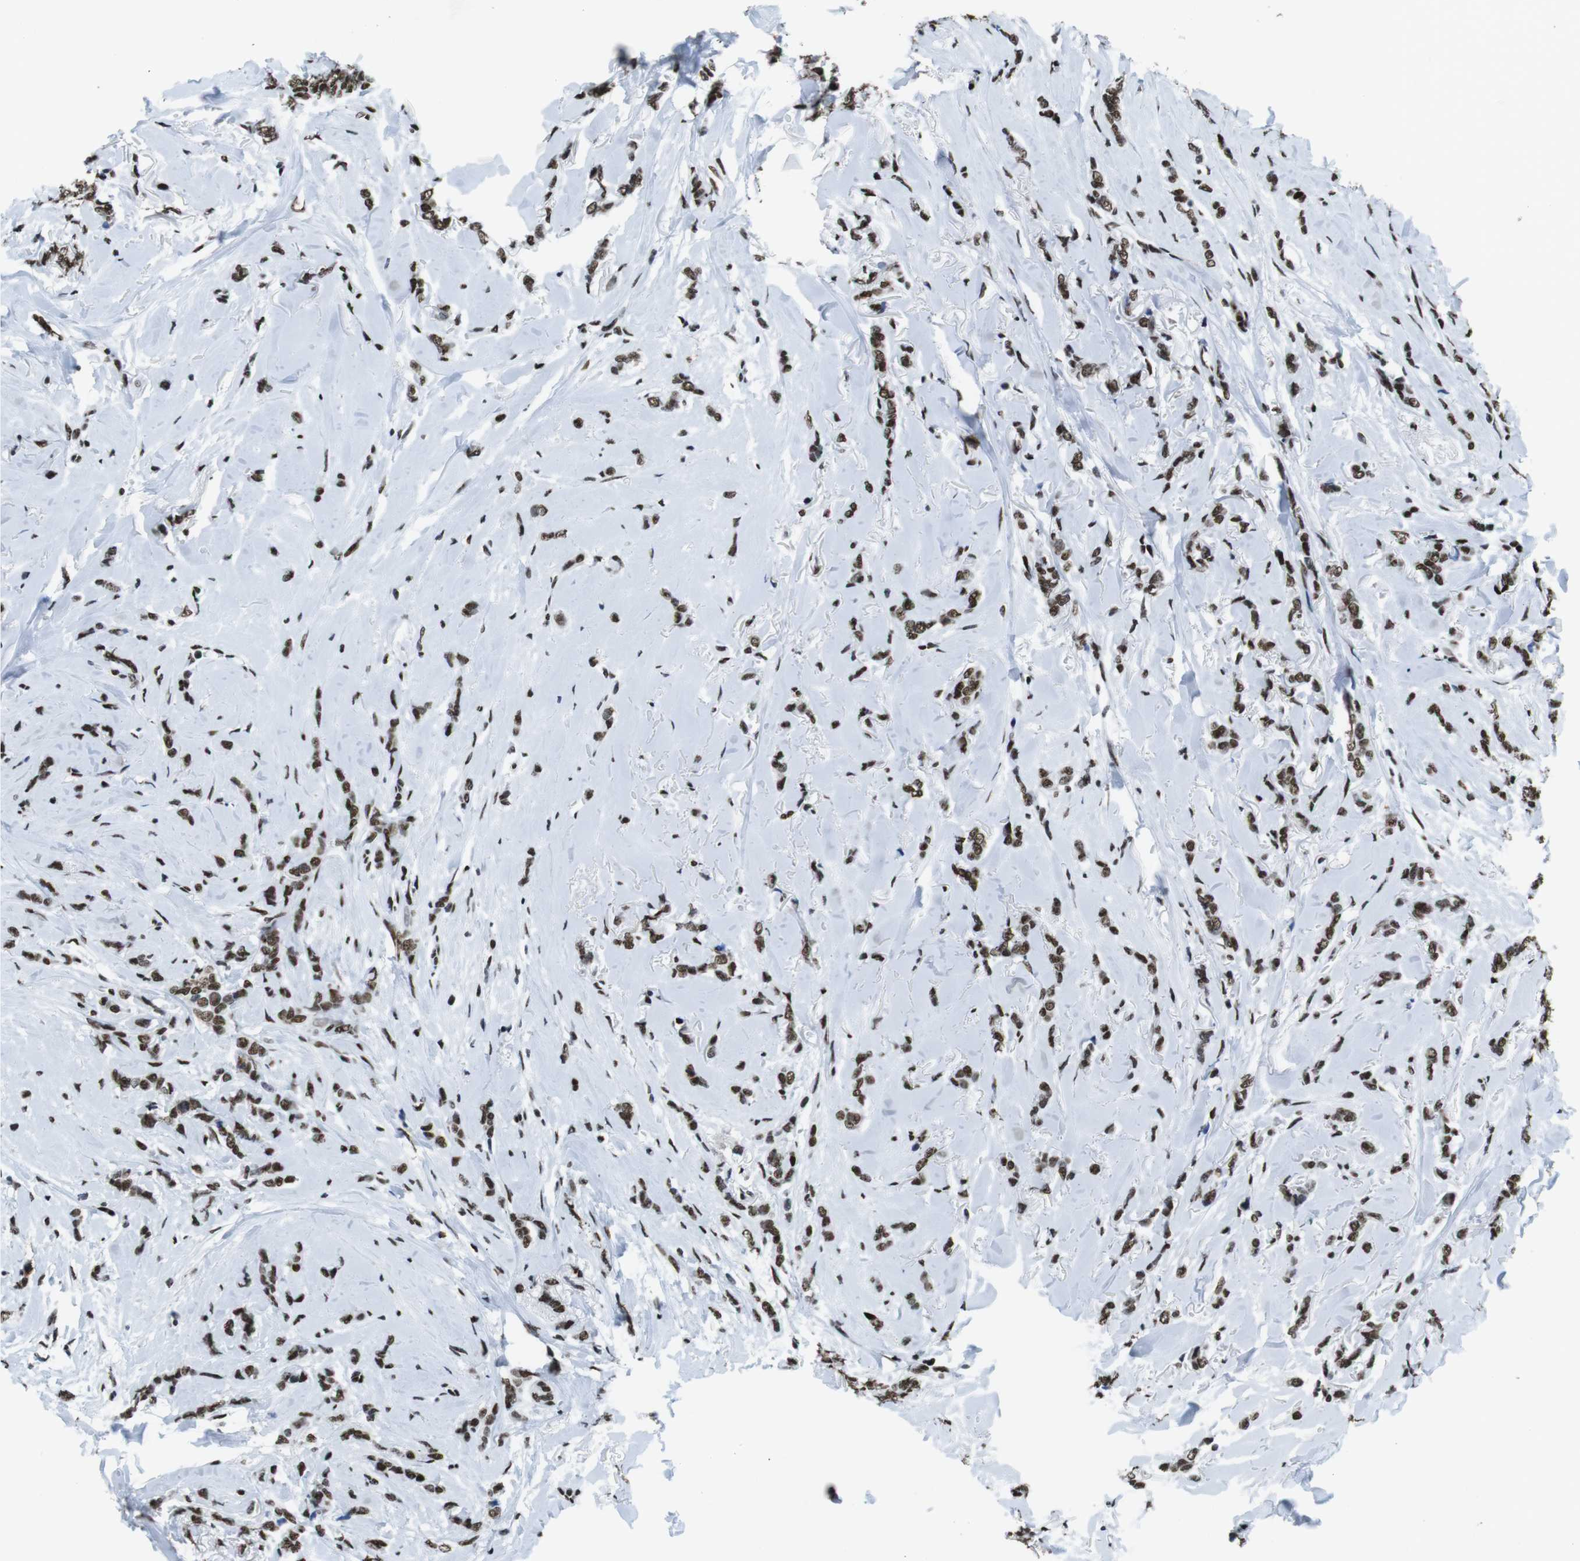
{"staining": {"intensity": "moderate", "quantity": ">75%", "location": "nuclear"}, "tissue": "breast cancer", "cell_type": "Tumor cells", "image_type": "cancer", "snomed": [{"axis": "morphology", "description": "Lobular carcinoma"}, {"axis": "topography", "description": "Skin"}, {"axis": "topography", "description": "Breast"}], "caption": "Immunohistochemistry (DAB (3,3'-diaminobenzidine)) staining of breast cancer (lobular carcinoma) shows moderate nuclear protein positivity in approximately >75% of tumor cells.", "gene": "CITED2", "patient": {"sex": "female", "age": 46}}